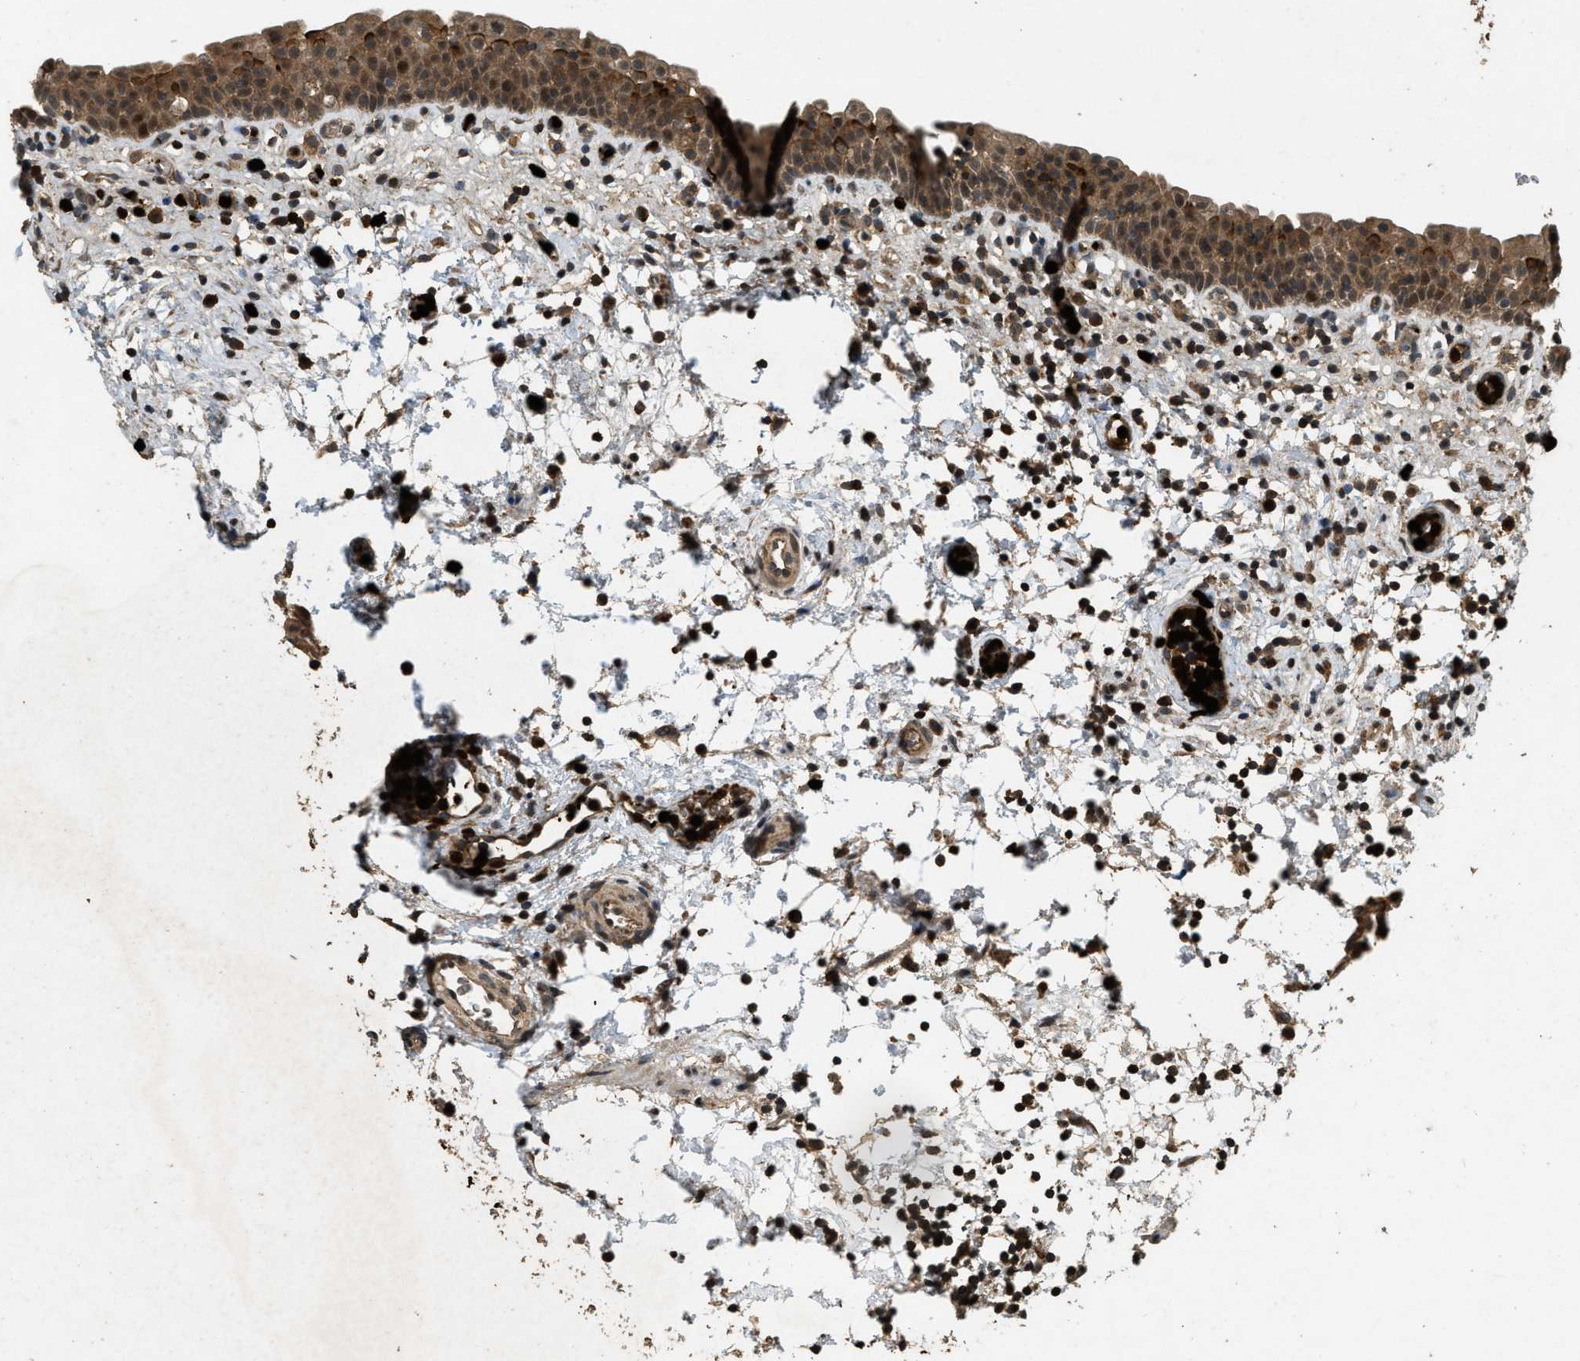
{"staining": {"intensity": "moderate", "quantity": ">75%", "location": "cytoplasmic/membranous"}, "tissue": "urinary bladder", "cell_type": "Urothelial cells", "image_type": "normal", "snomed": [{"axis": "morphology", "description": "Normal tissue, NOS"}, {"axis": "topography", "description": "Urinary bladder"}], "caption": "An immunohistochemistry image of normal tissue is shown. Protein staining in brown highlights moderate cytoplasmic/membranous positivity in urinary bladder within urothelial cells. (DAB (3,3'-diaminobenzidine) = brown stain, brightfield microscopy at high magnification).", "gene": "RNF141", "patient": {"sex": "male", "age": 37}}